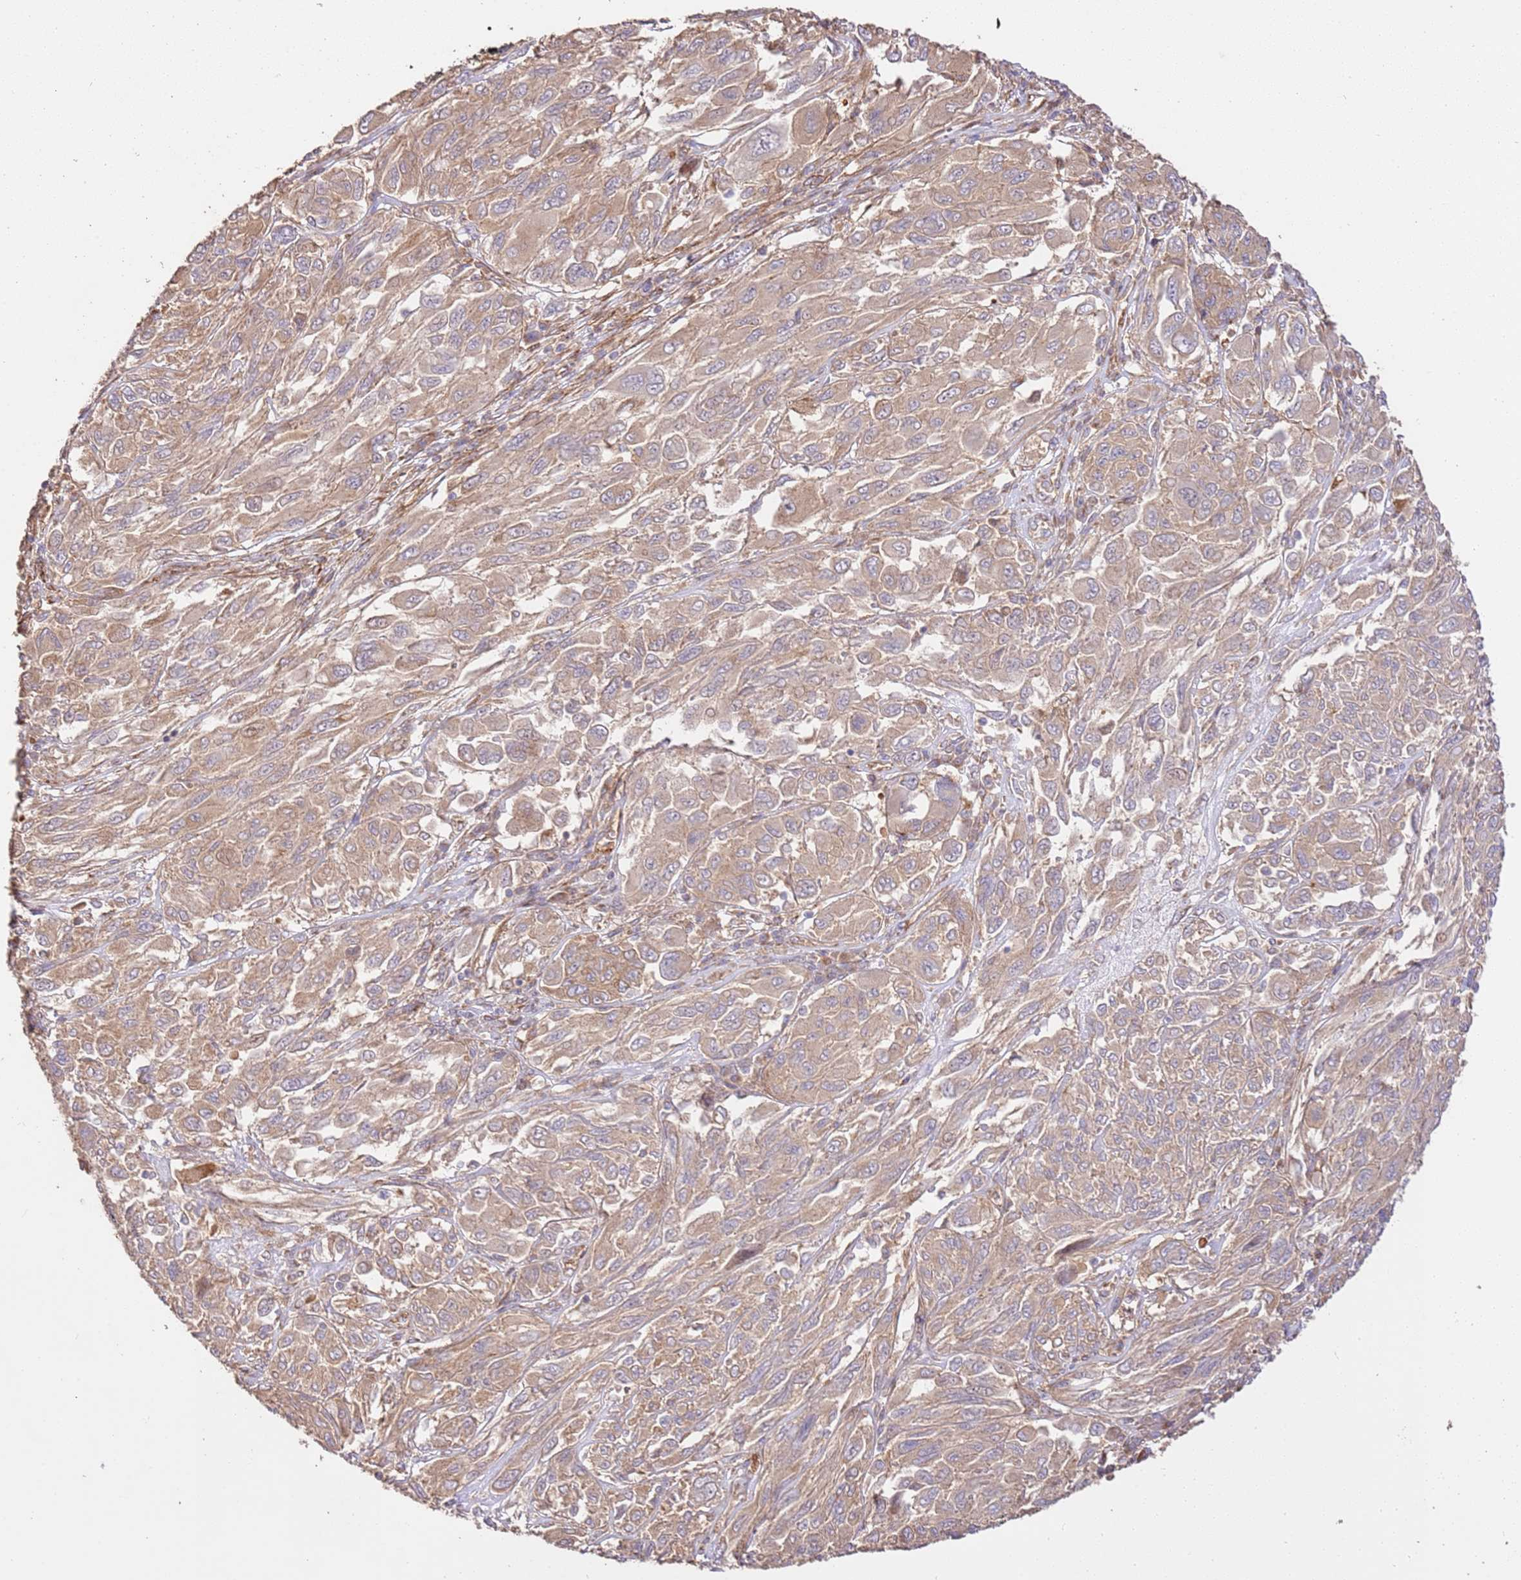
{"staining": {"intensity": "moderate", "quantity": ">75%", "location": "cytoplasmic/membranous"}, "tissue": "melanoma", "cell_type": "Tumor cells", "image_type": "cancer", "snomed": [{"axis": "morphology", "description": "Malignant melanoma, NOS"}, {"axis": "topography", "description": "Skin"}], "caption": "An image of human melanoma stained for a protein displays moderate cytoplasmic/membranous brown staining in tumor cells.", "gene": "ZBTB39", "patient": {"sex": "female", "age": 91}}